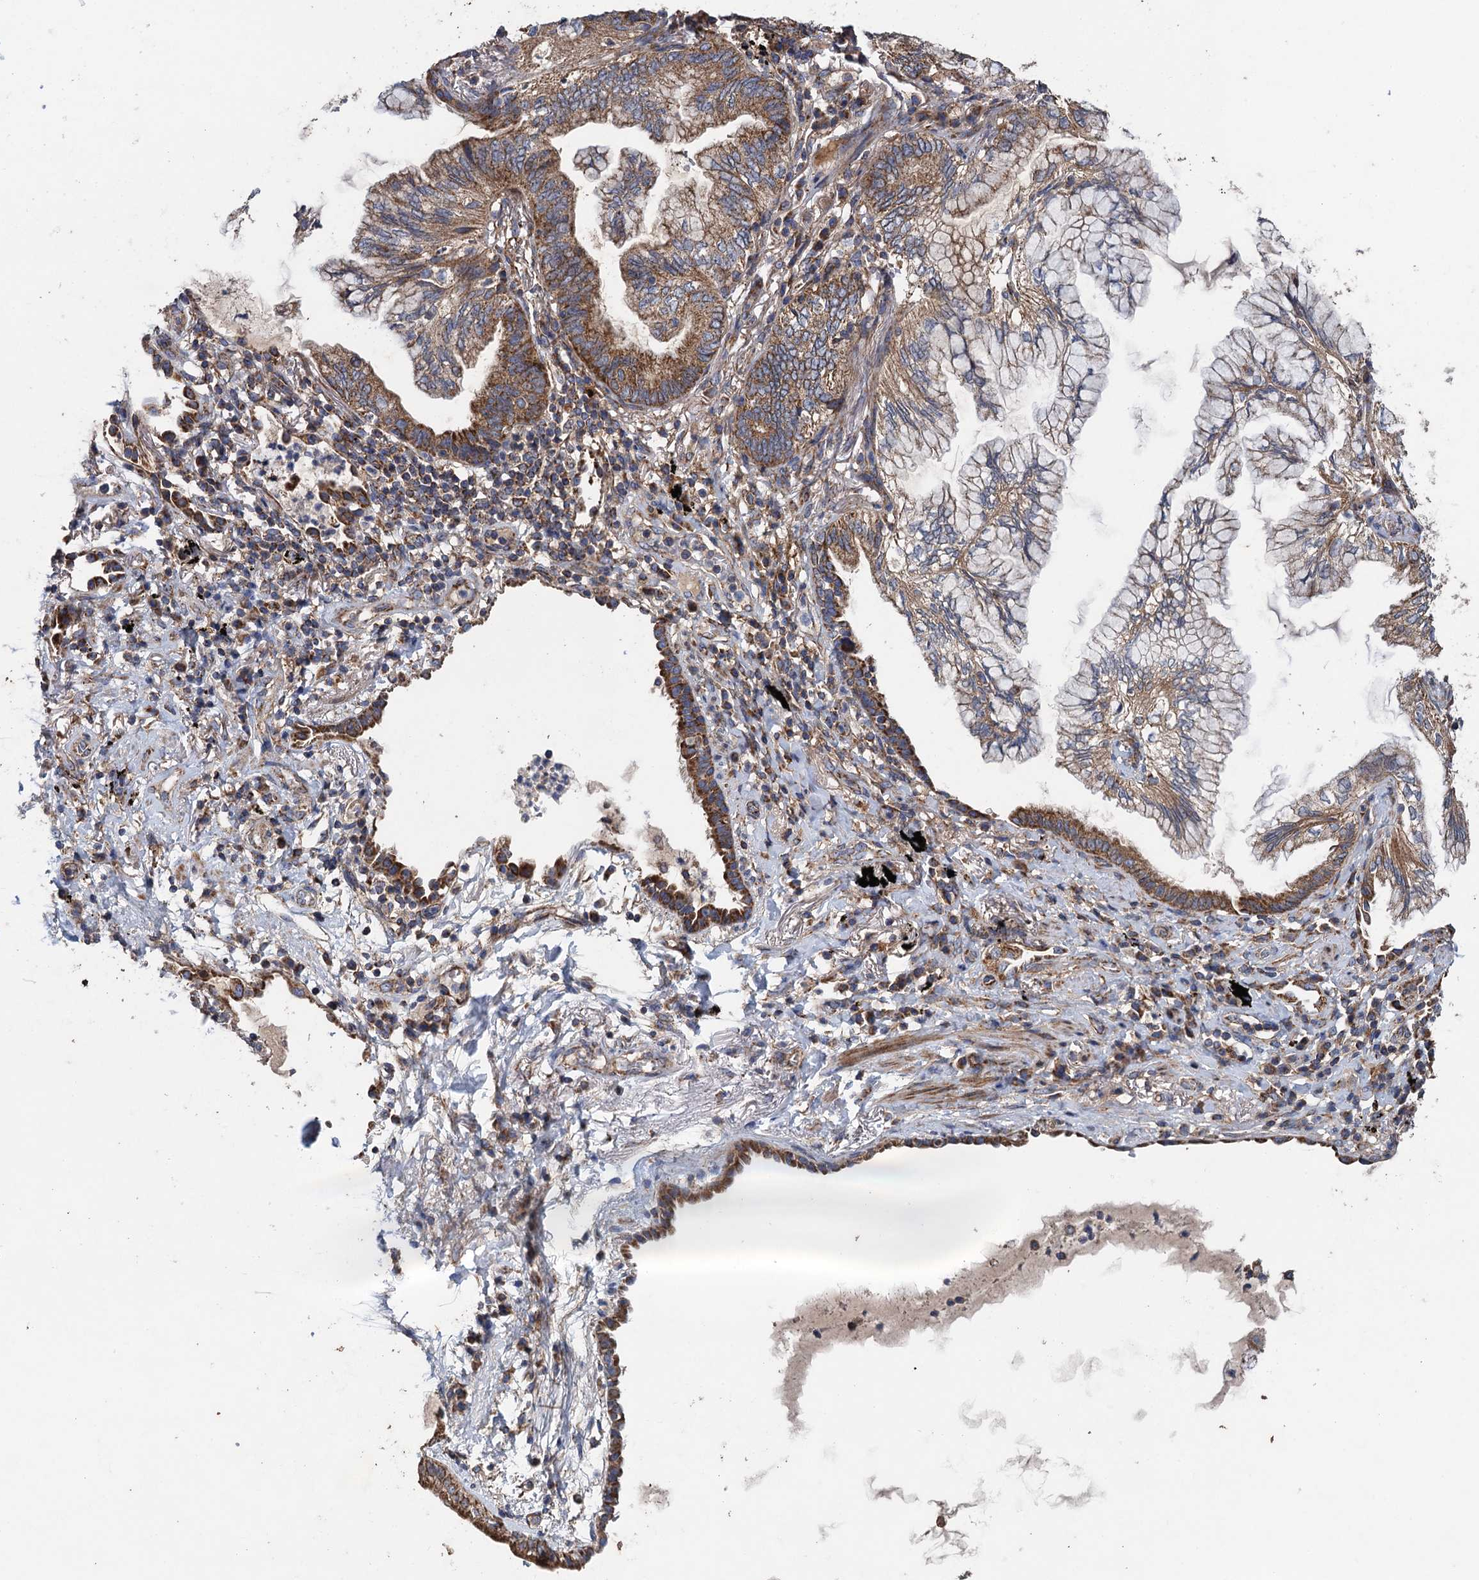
{"staining": {"intensity": "moderate", "quantity": ">75%", "location": "cytoplasmic/membranous"}, "tissue": "lung cancer", "cell_type": "Tumor cells", "image_type": "cancer", "snomed": [{"axis": "morphology", "description": "Adenocarcinoma, NOS"}, {"axis": "topography", "description": "Lung"}], "caption": "A photomicrograph of human lung adenocarcinoma stained for a protein displays moderate cytoplasmic/membranous brown staining in tumor cells. (DAB = brown stain, brightfield microscopy at high magnification).", "gene": "BCS1L", "patient": {"sex": "female", "age": 70}}